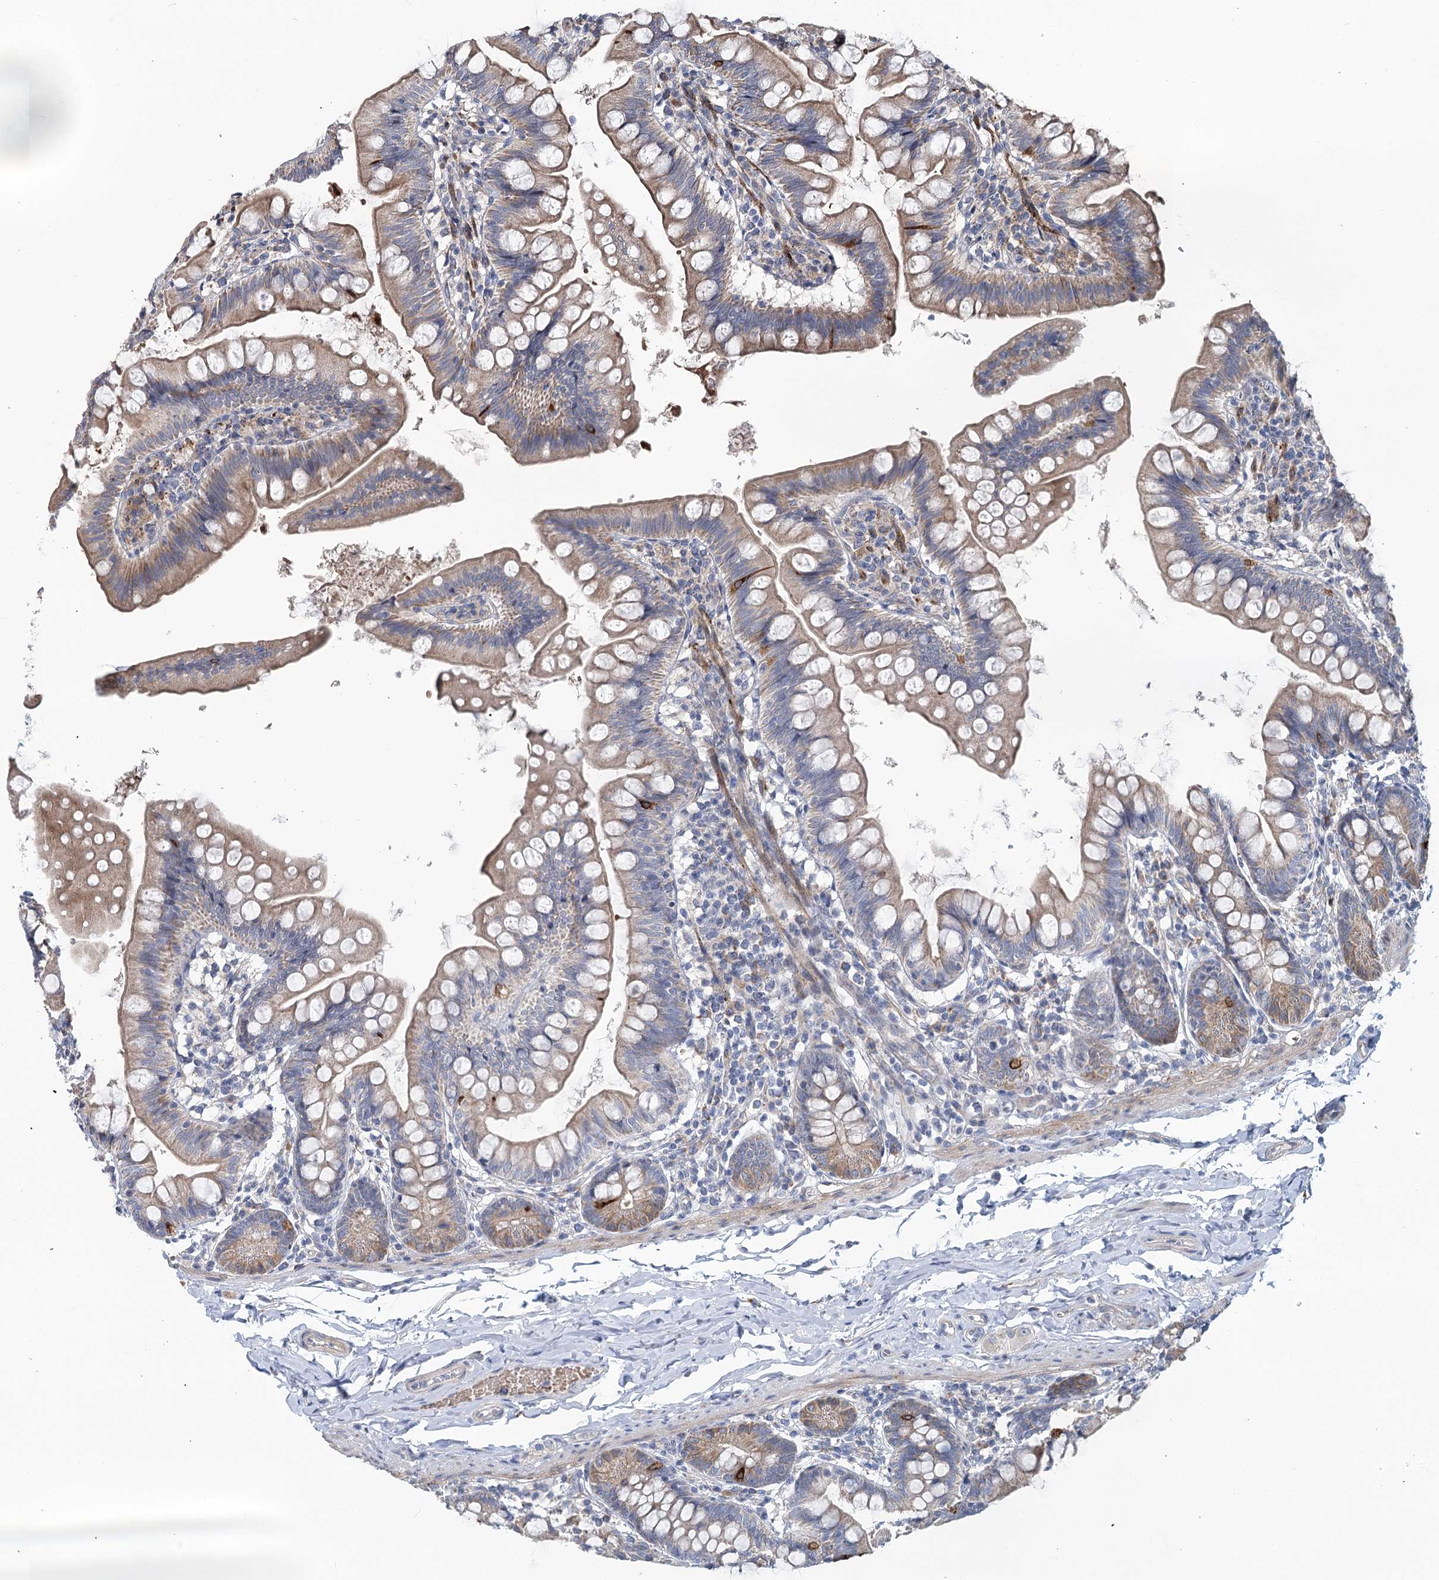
{"staining": {"intensity": "strong", "quantity": "<25%", "location": "cytoplasmic/membranous"}, "tissue": "small intestine", "cell_type": "Glandular cells", "image_type": "normal", "snomed": [{"axis": "morphology", "description": "Normal tissue, NOS"}, {"axis": "topography", "description": "Small intestine"}], "caption": "This image demonstrates immunohistochemistry staining of unremarkable human small intestine, with medium strong cytoplasmic/membranous staining in about <25% of glandular cells.", "gene": "CIB4", "patient": {"sex": "male", "age": 7}}